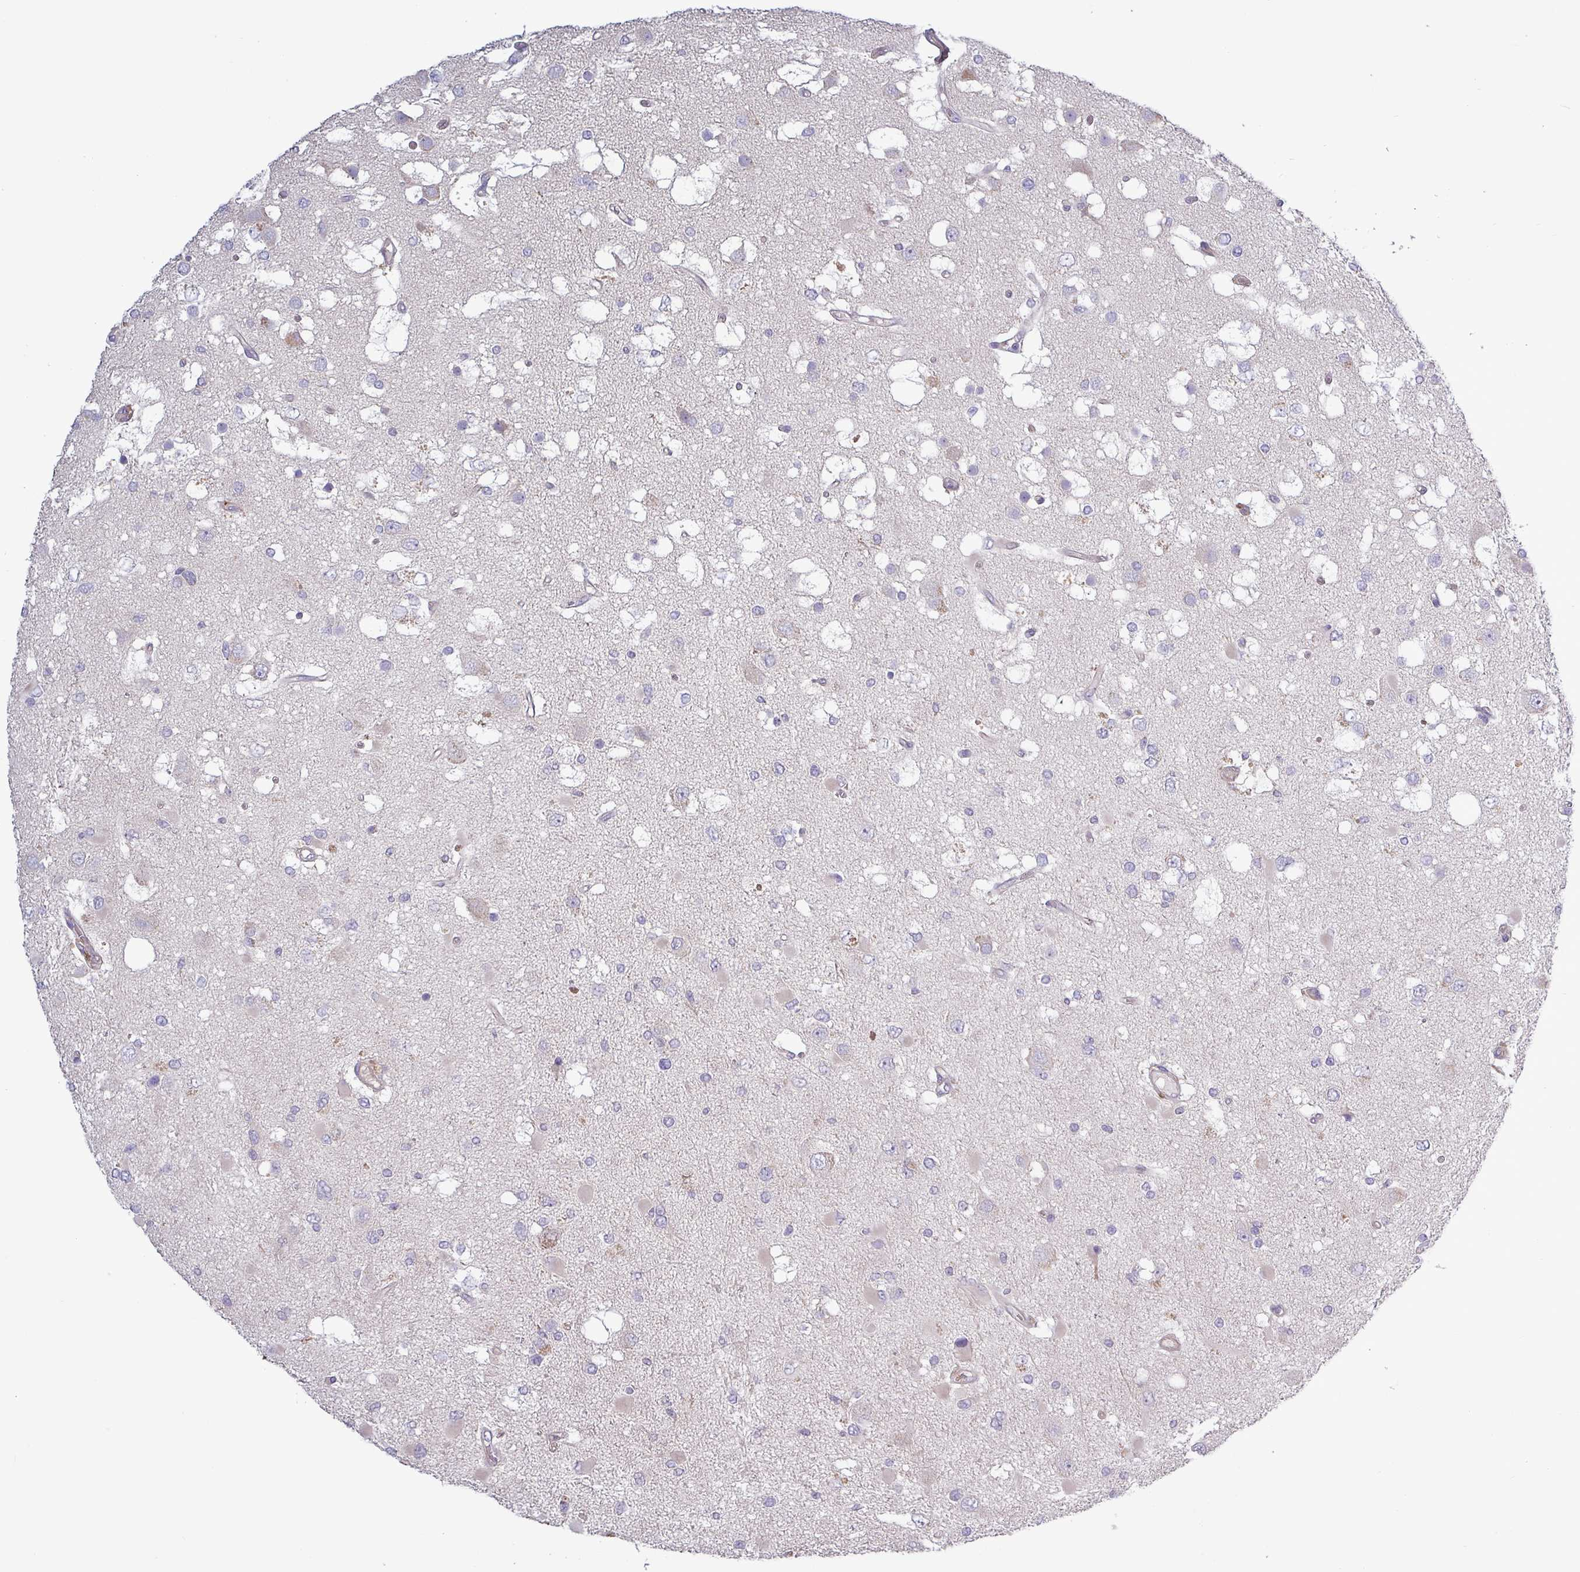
{"staining": {"intensity": "negative", "quantity": "none", "location": "none"}, "tissue": "glioma", "cell_type": "Tumor cells", "image_type": "cancer", "snomed": [{"axis": "morphology", "description": "Glioma, malignant, High grade"}, {"axis": "topography", "description": "Brain"}], "caption": "There is no significant staining in tumor cells of glioma.", "gene": "PLIN2", "patient": {"sex": "male", "age": 53}}